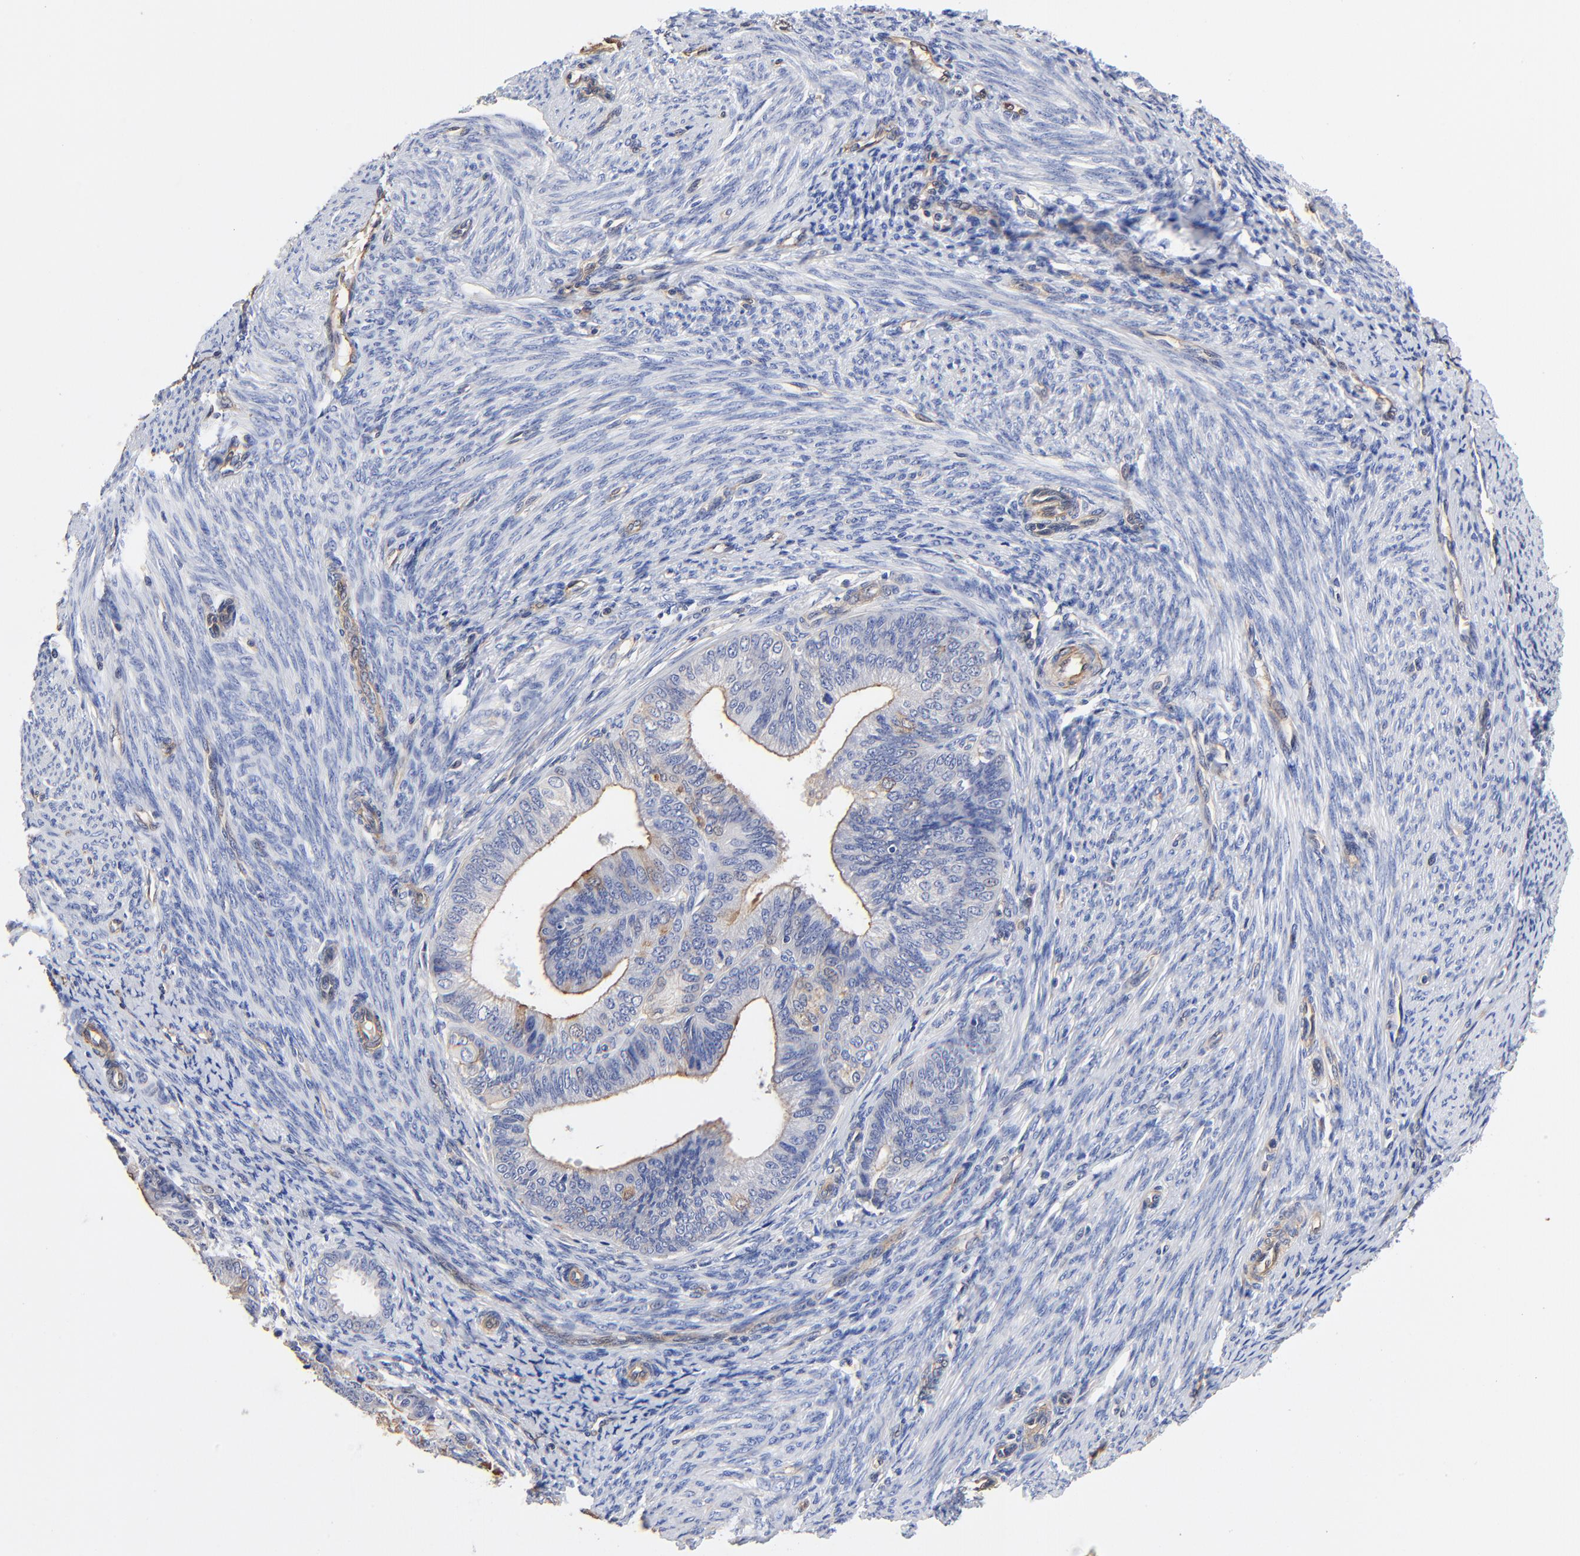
{"staining": {"intensity": "moderate", "quantity": "25%-75%", "location": "cytoplasmic/membranous"}, "tissue": "endometrial cancer", "cell_type": "Tumor cells", "image_type": "cancer", "snomed": [{"axis": "morphology", "description": "Adenocarcinoma, NOS"}, {"axis": "topography", "description": "Endometrium"}], "caption": "Endometrial adenocarcinoma tissue demonstrates moderate cytoplasmic/membranous expression in approximately 25%-75% of tumor cells Nuclei are stained in blue.", "gene": "TAGLN2", "patient": {"sex": "female", "age": 63}}